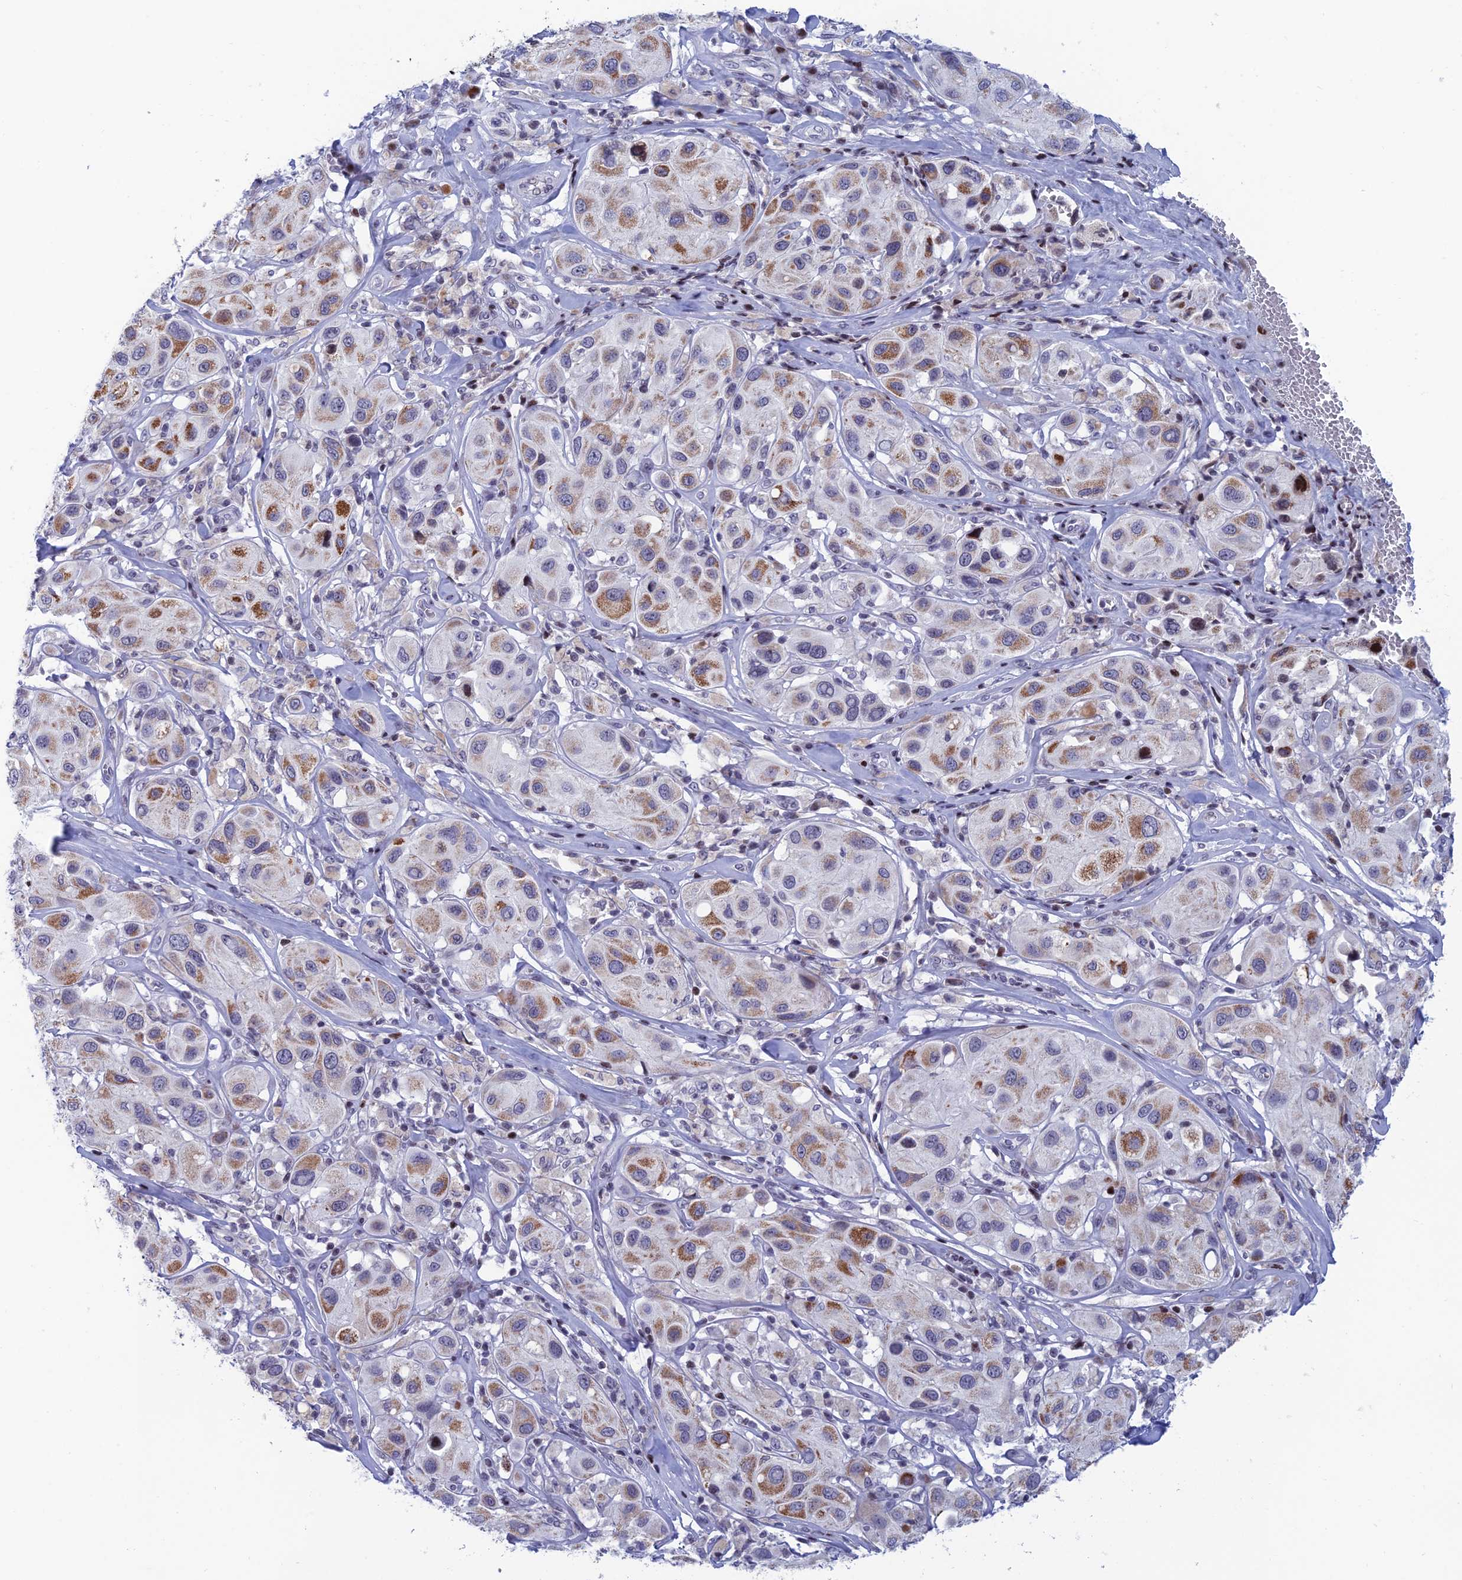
{"staining": {"intensity": "moderate", "quantity": "25%-75%", "location": "cytoplasmic/membranous"}, "tissue": "melanoma", "cell_type": "Tumor cells", "image_type": "cancer", "snomed": [{"axis": "morphology", "description": "Malignant melanoma, Metastatic site"}, {"axis": "topography", "description": "Skin"}], "caption": "There is medium levels of moderate cytoplasmic/membranous expression in tumor cells of melanoma, as demonstrated by immunohistochemical staining (brown color).", "gene": "AFF3", "patient": {"sex": "male", "age": 41}}